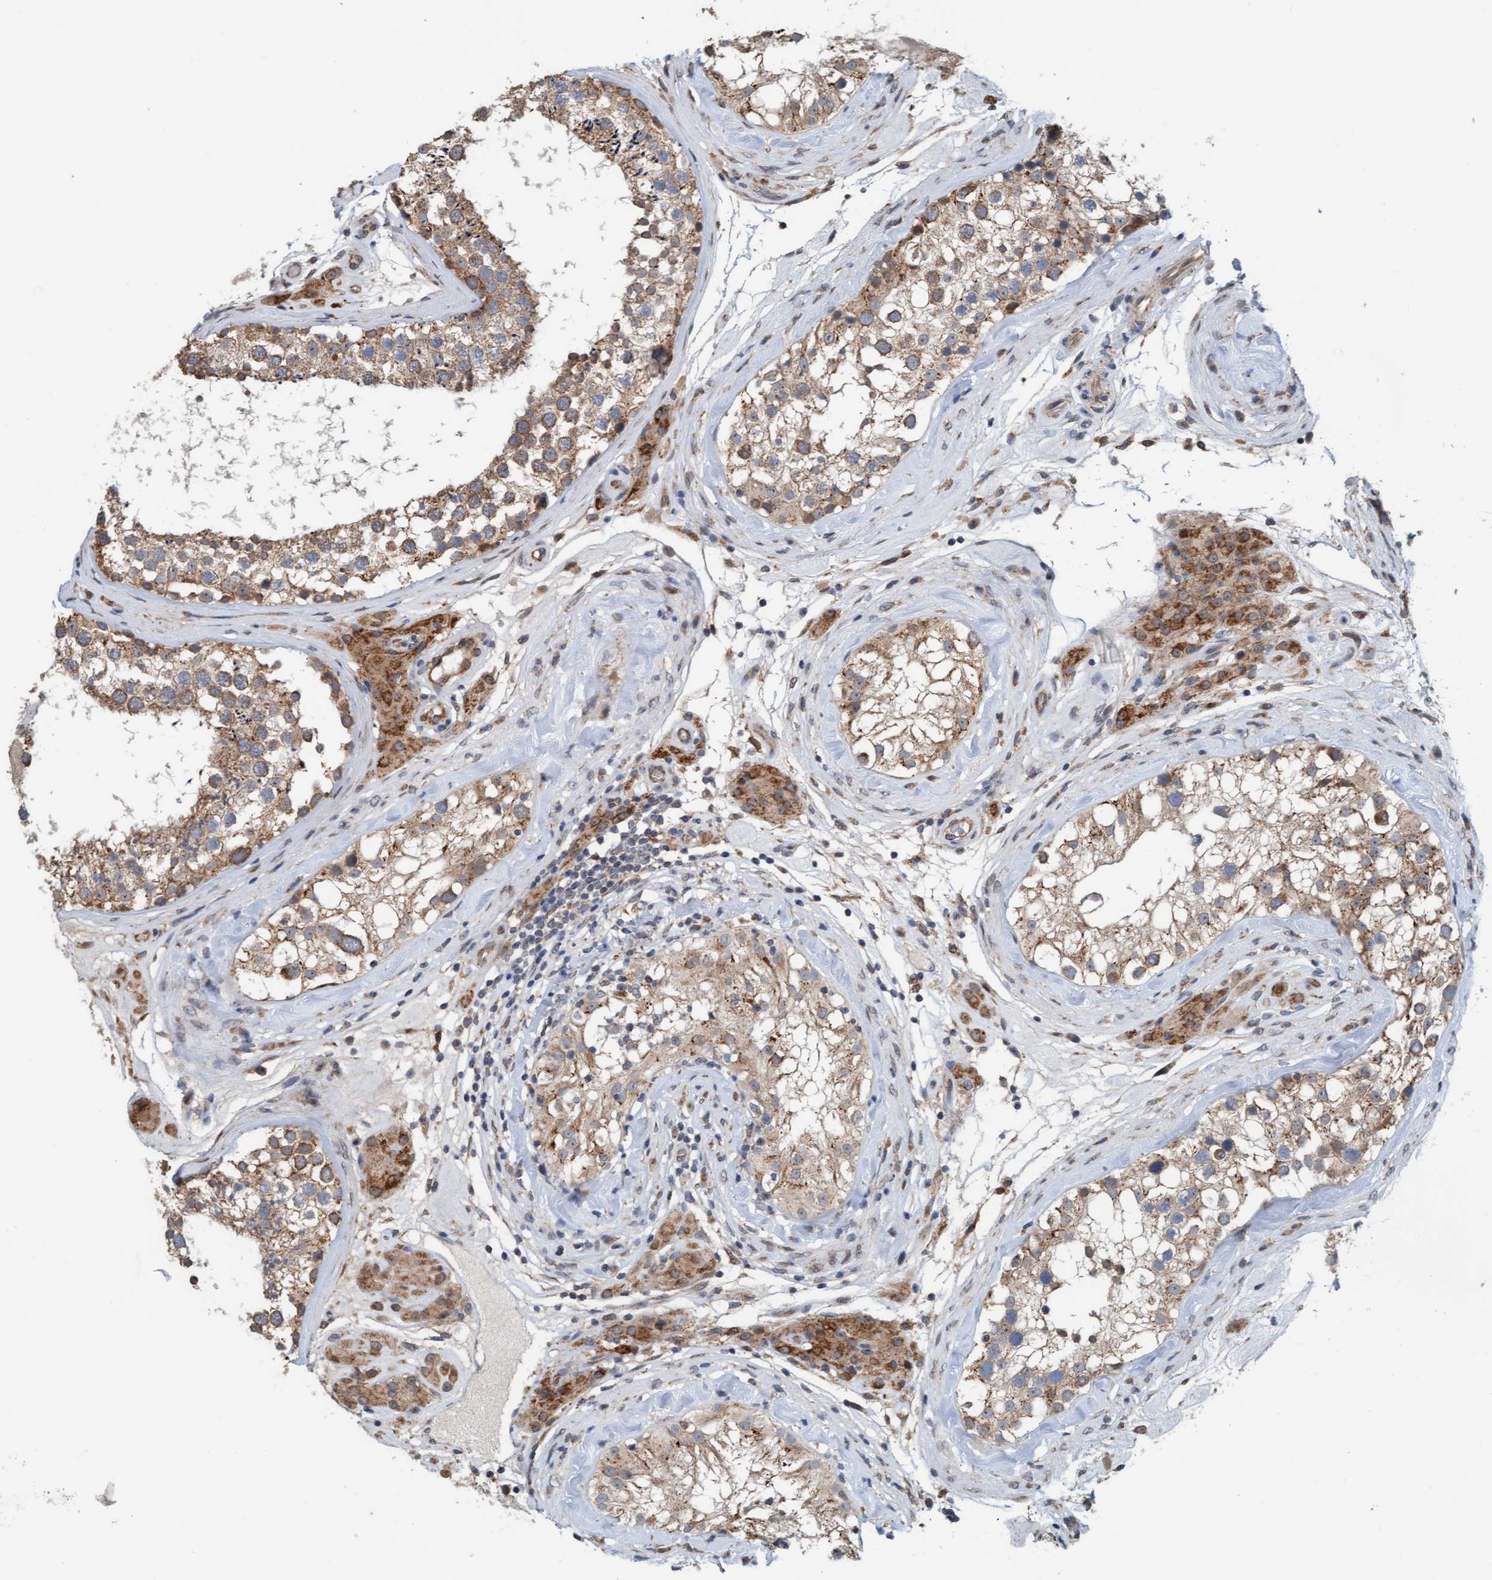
{"staining": {"intensity": "moderate", "quantity": ">75%", "location": "cytoplasmic/membranous"}, "tissue": "testis", "cell_type": "Cells in seminiferous ducts", "image_type": "normal", "snomed": [{"axis": "morphology", "description": "Normal tissue, NOS"}, {"axis": "topography", "description": "Testis"}], "caption": "Protein staining by IHC exhibits moderate cytoplasmic/membranous positivity in approximately >75% of cells in seminiferous ducts in normal testis. Nuclei are stained in blue.", "gene": "ZNF566", "patient": {"sex": "male", "age": 46}}